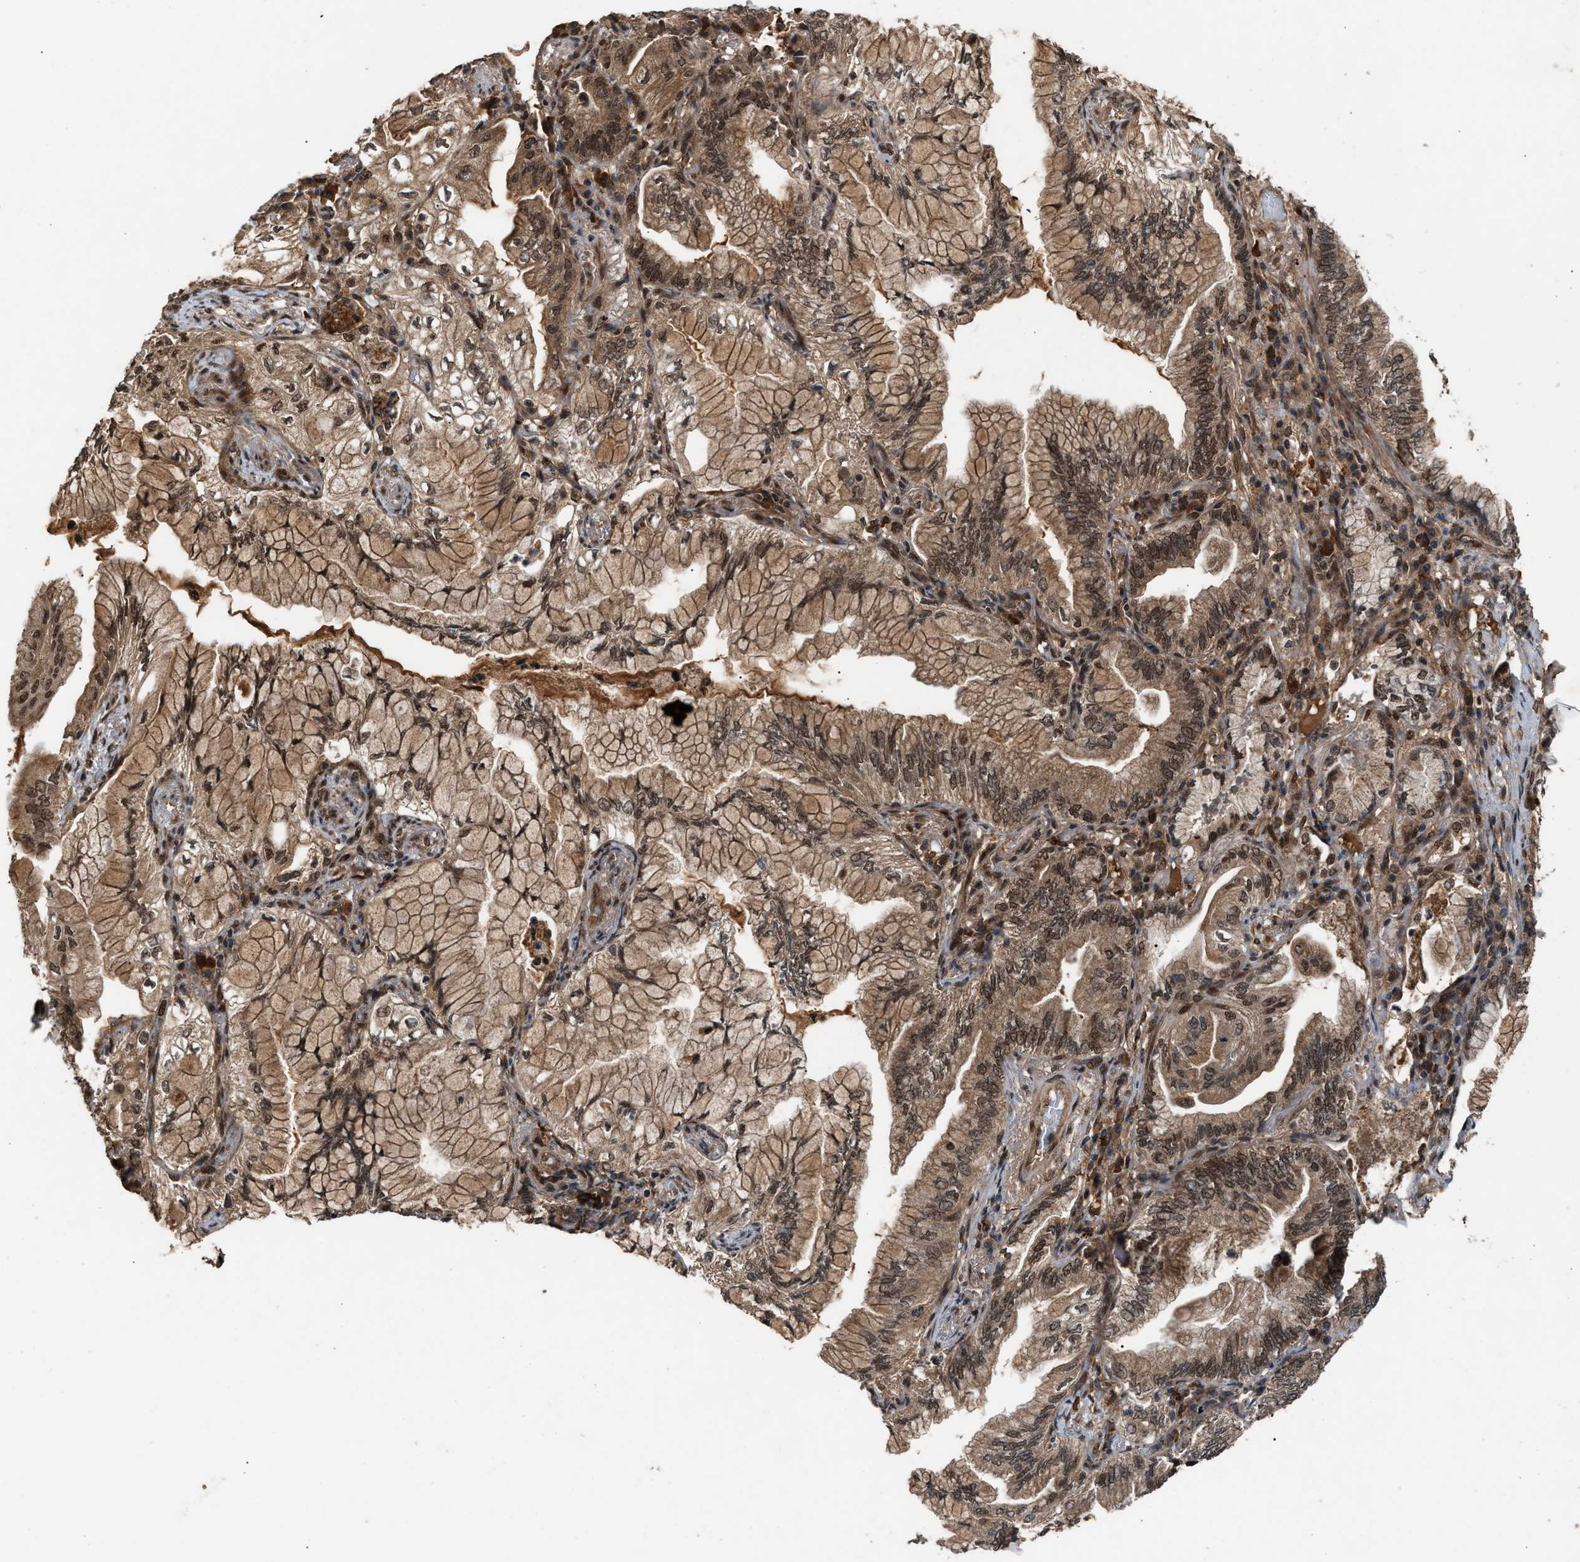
{"staining": {"intensity": "moderate", "quantity": ">75%", "location": "cytoplasmic/membranous,nuclear"}, "tissue": "lung cancer", "cell_type": "Tumor cells", "image_type": "cancer", "snomed": [{"axis": "morphology", "description": "Adenocarcinoma, NOS"}, {"axis": "topography", "description": "Lung"}], "caption": "Tumor cells exhibit medium levels of moderate cytoplasmic/membranous and nuclear staining in about >75% of cells in adenocarcinoma (lung).", "gene": "RUSC2", "patient": {"sex": "female", "age": 70}}